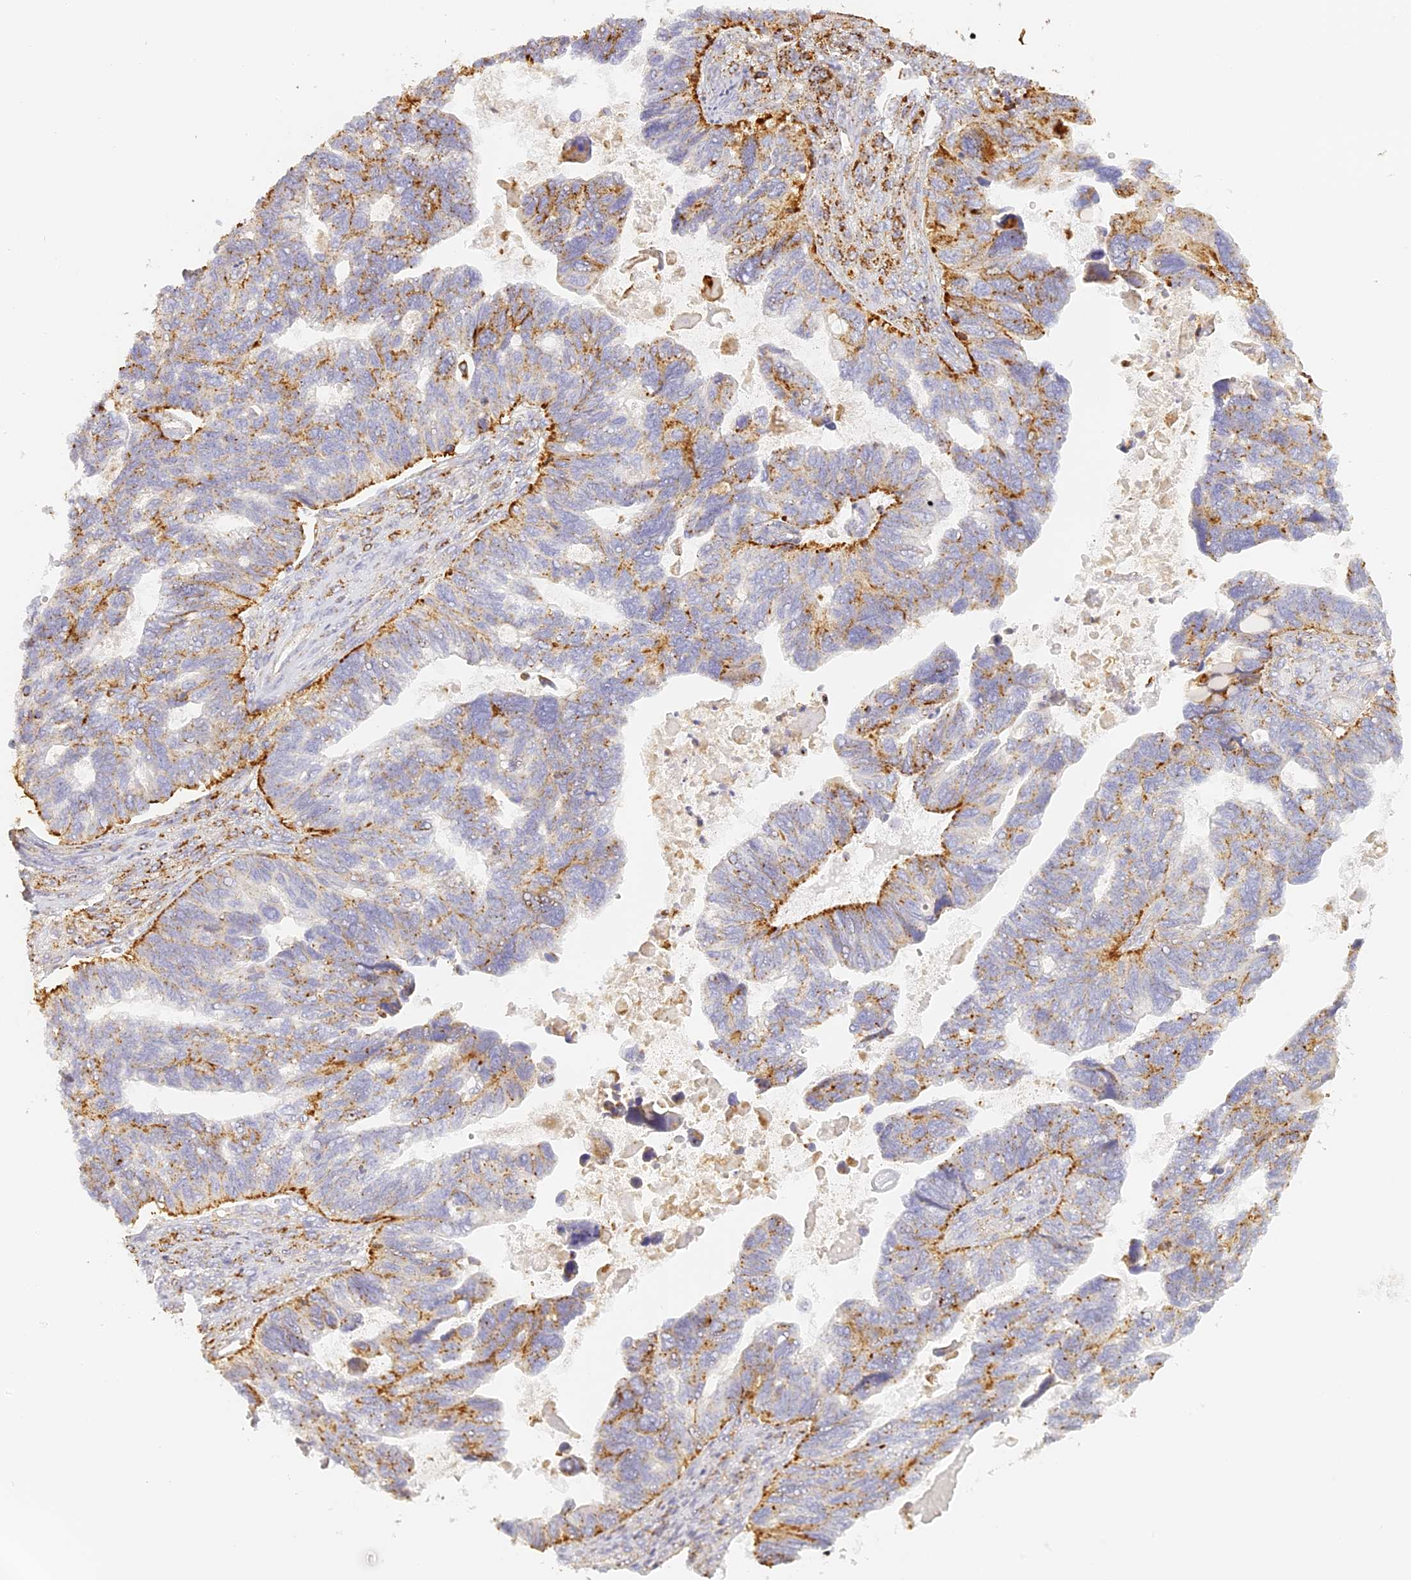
{"staining": {"intensity": "moderate", "quantity": ">75%", "location": "cytoplasmic/membranous"}, "tissue": "ovarian cancer", "cell_type": "Tumor cells", "image_type": "cancer", "snomed": [{"axis": "morphology", "description": "Cystadenocarcinoma, serous, NOS"}, {"axis": "topography", "description": "Ovary"}], "caption": "Immunohistochemical staining of ovarian cancer shows medium levels of moderate cytoplasmic/membranous staining in about >75% of tumor cells.", "gene": "LAMP2", "patient": {"sex": "female", "age": 79}}